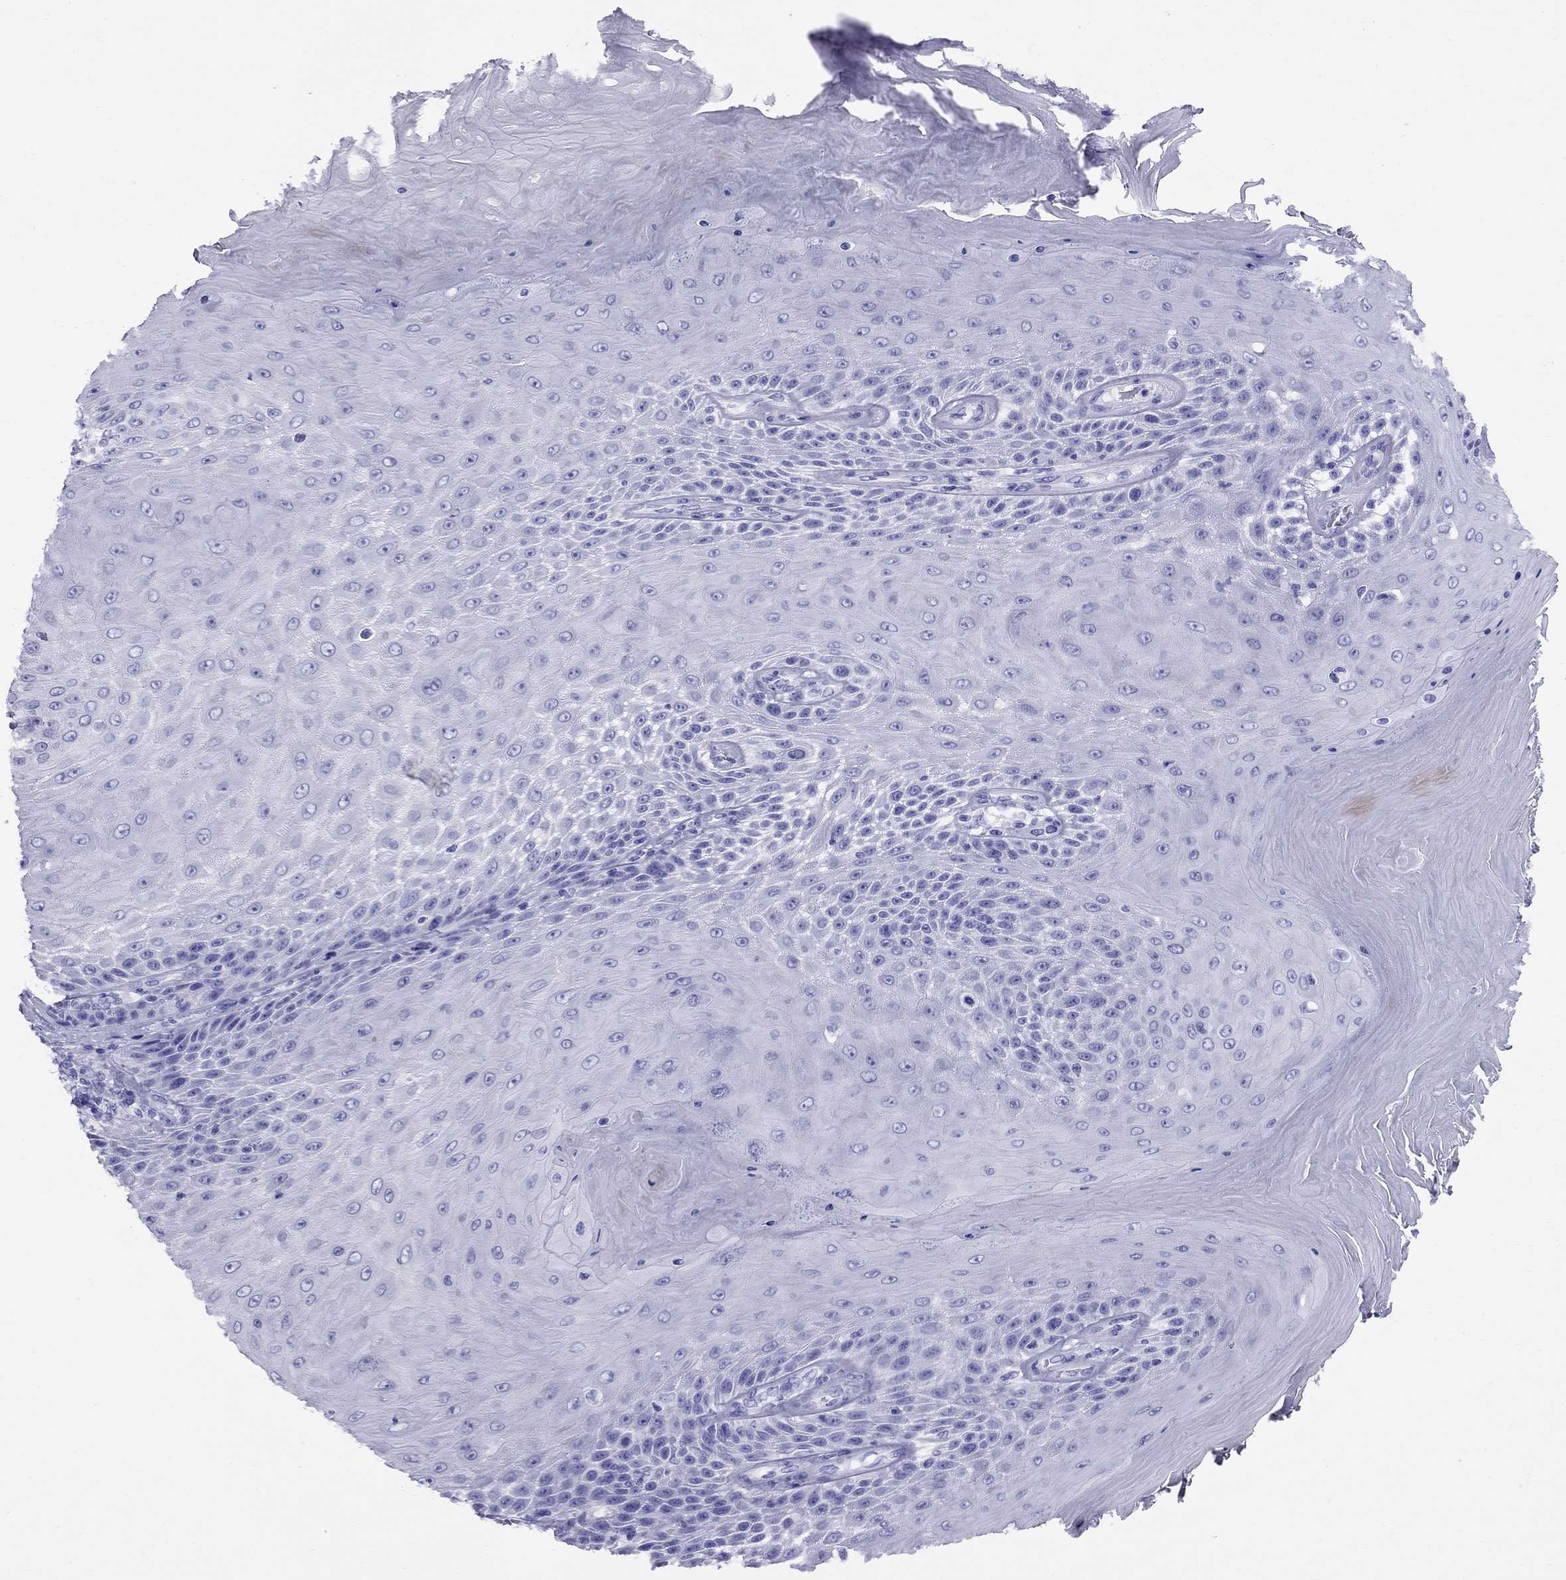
{"staining": {"intensity": "negative", "quantity": "none", "location": "none"}, "tissue": "skin cancer", "cell_type": "Tumor cells", "image_type": "cancer", "snomed": [{"axis": "morphology", "description": "Squamous cell carcinoma, NOS"}, {"axis": "topography", "description": "Skin"}], "caption": "An immunohistochemistry image of skin squamous cell carcinoma is shown. There is no staining in tumor cells of skin squamous cell carcinoma.", "gene": "AVPR1B", "patient": {"sex": "male", "age": 62}}